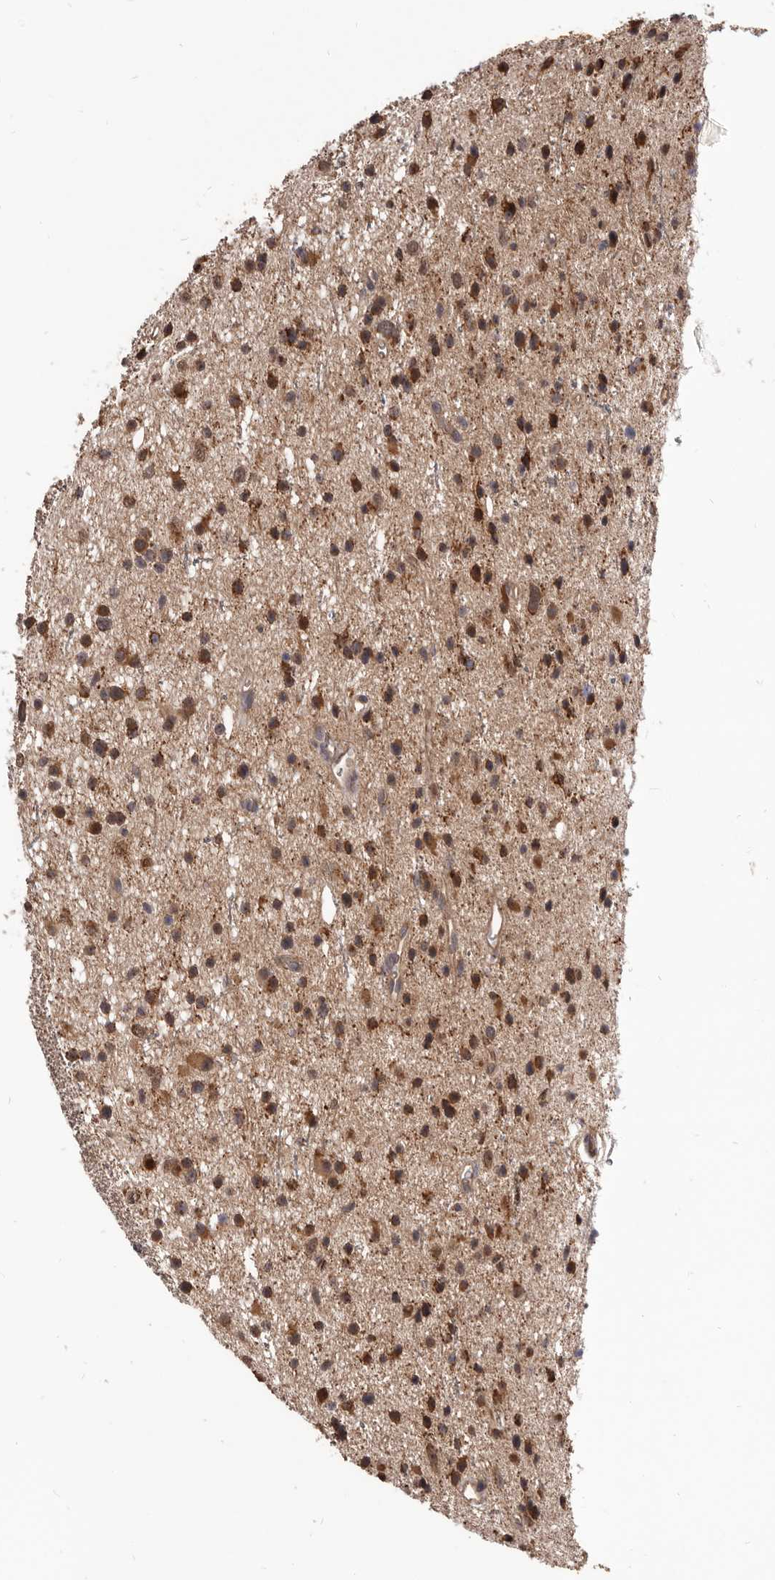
{"staining": {"intensity": "moderate", "quantity": ">75%", "location": "cytoplasmic/membranous"}, "tissue": "glioma", "cell_type": "Tumor cells", "image_type": "cancer", "snomed": [{"axis": "morphology", "description": "Glioma, malignant, Low grade"}, {"axis": "topography", "description": "Cerebral cortex"}], "caption": "IHC of glioma demonstrates medium levels of moderate cytoplasmic/membranous staining in approximately >75% of tumor cells.", "gene": "MAP3K14", "patient": {"sex": "female", "age": 39}}